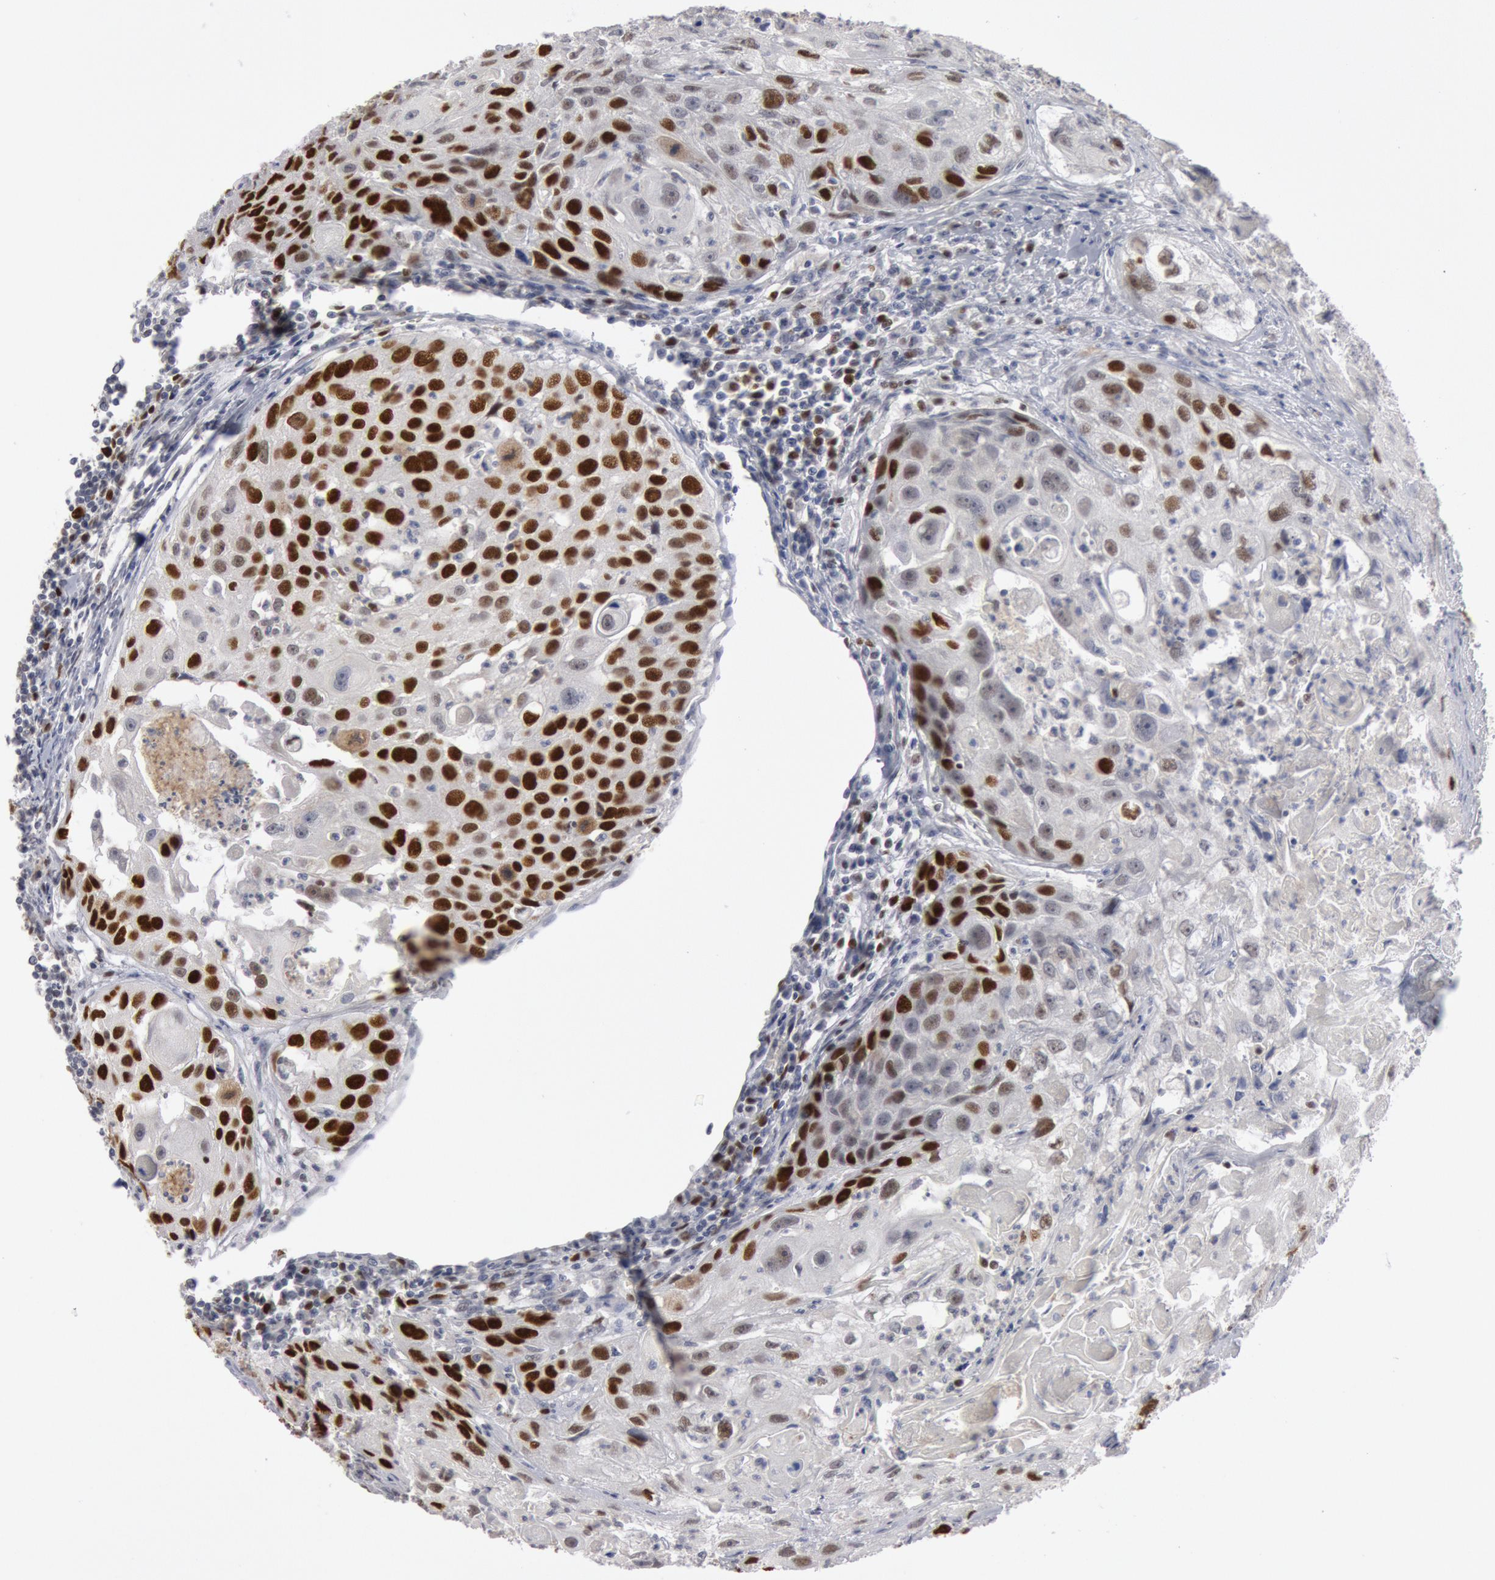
{"staining": {"intensity": "strong", "quantity": "25%-75%", "location": "nuclear"}, "tissue": "head and neck cancer", "cell_type": "Tumor cells", "image_type": "cancer", "snomed": [{"axis": "morphology", "description": "Squamous cell carcinoma, NOS"}, {"axis": "topography", "description": "Head-Neck"}], "caption": "Strong nuclear positivity is present in approximately 25%-75% of tumor cells in head and neck cancer (squamous cell carcinoma). (DAB (3,3'-diaminobenzidine) = brown stain, brightfield microscopy at high magnification).", "gene": "WDHD1", "patient": {"sex": "male", "age": 64}}